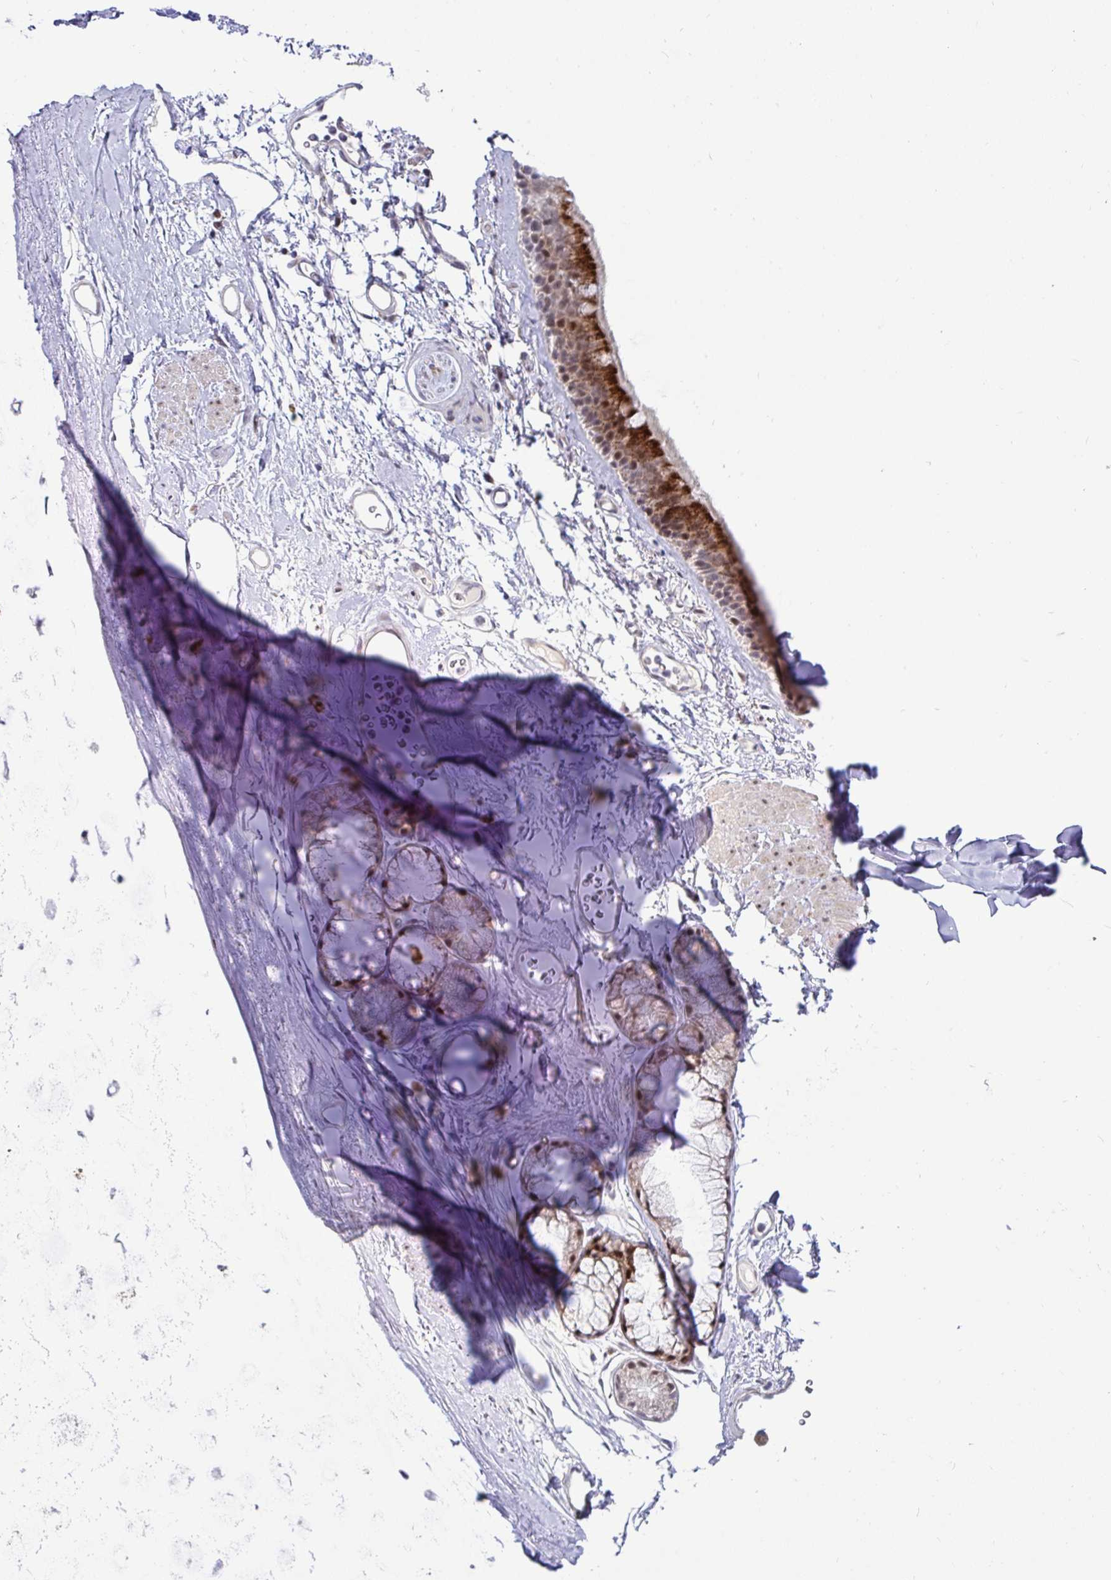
{"staining": {"intensity": "negative", "quantity": "none", "location": "none"}, "tissue": "adipose tissue", "cell_type": "Adipocytes", "image_type": "normal", "snomed": [{"axis": "morphology", "description": "Normal tissue, NOS"}, {"axis": "topography", "description": "Lymph node"}, {"axis": "topography", "description": "Cartilage tissue"}, {"axis": "topography", "description": "Bronchus"}], "caption": "Adipocytes show no significant staining in unremarkable adipose tissue.", "gene": "DZIP1", "patient": {"sex": "female", "age": 70}}